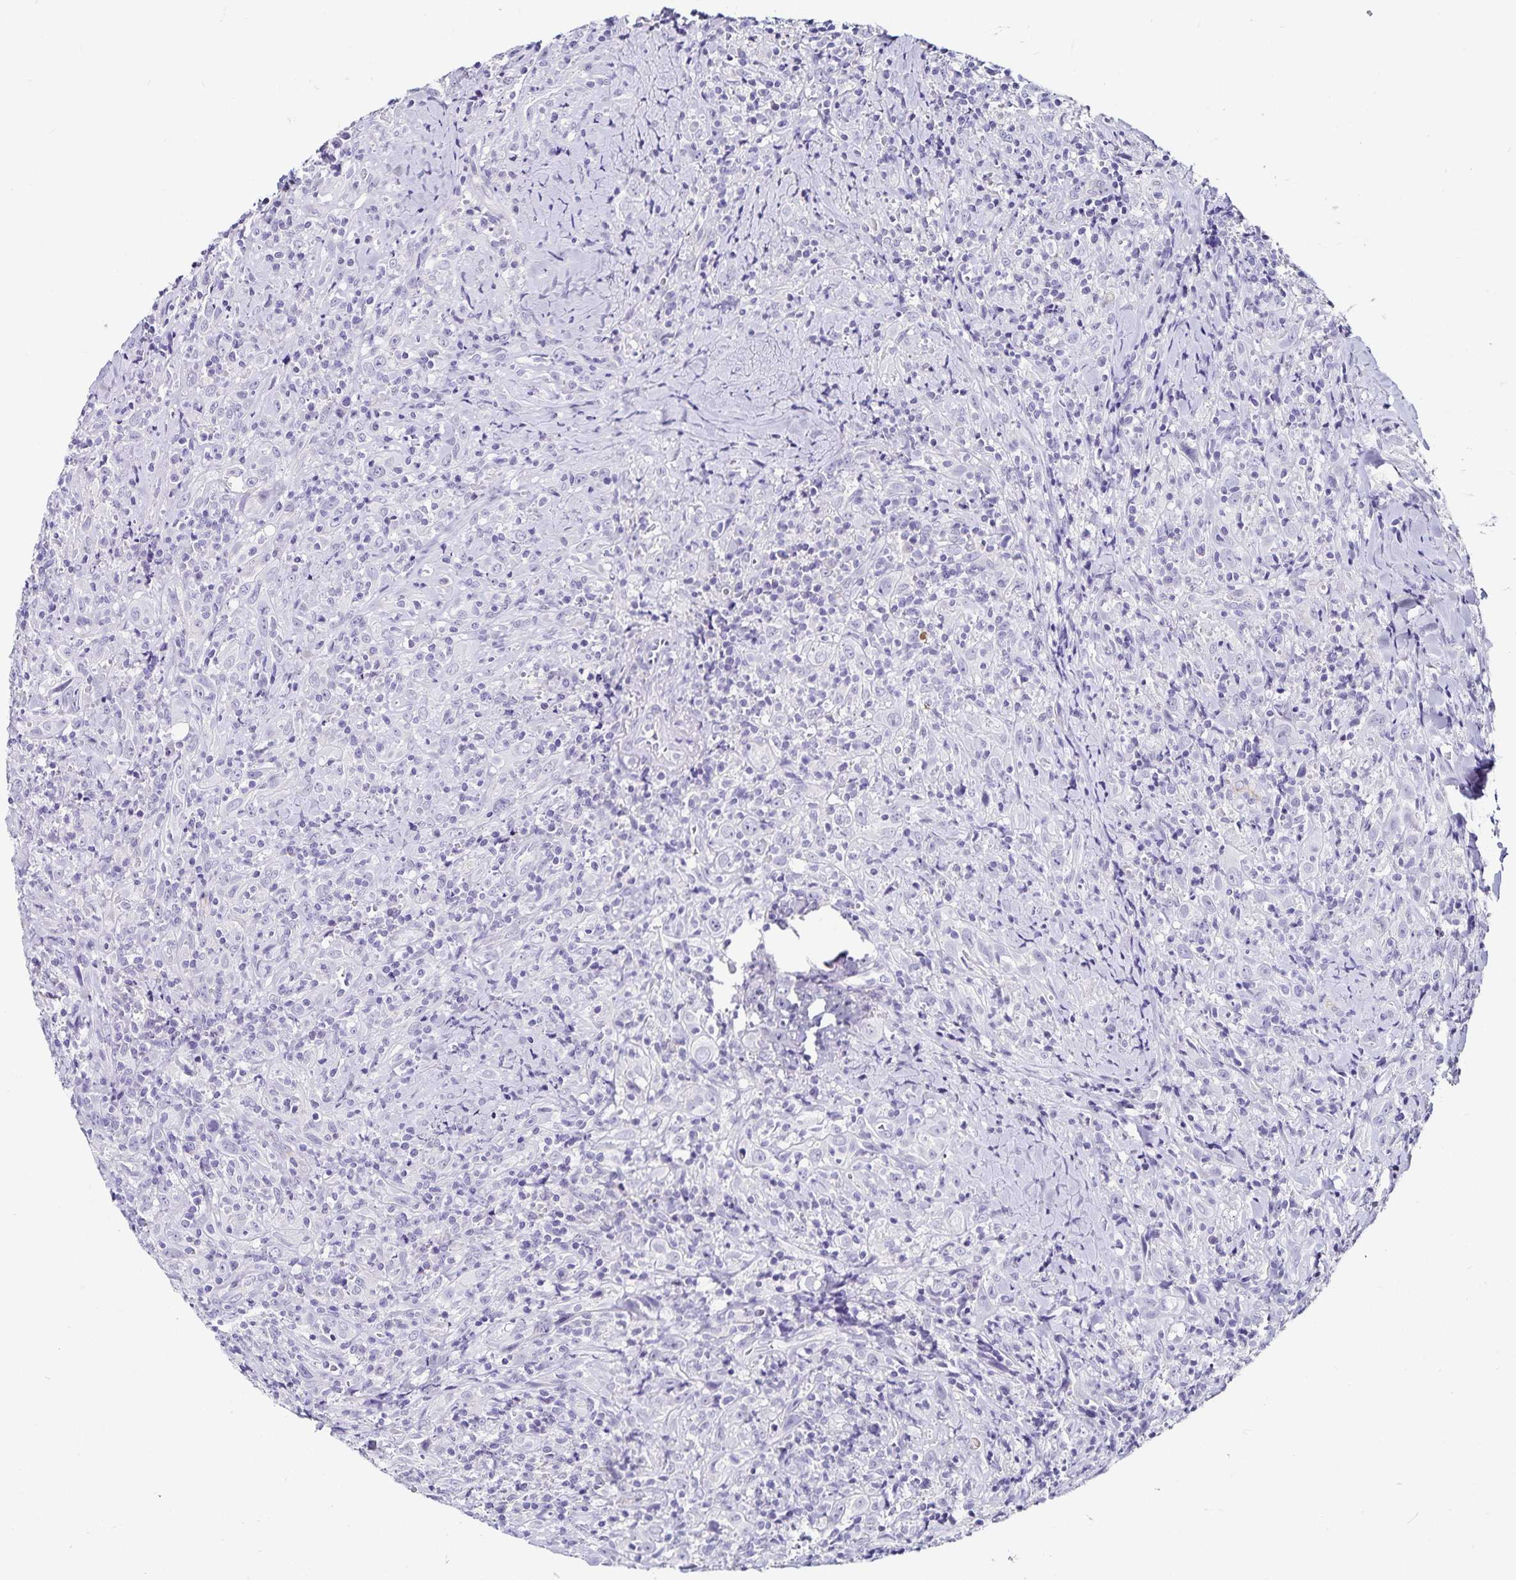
{"staining": {"intensity": "negative", "quantity": "none", "location": "none"}, "tissue": "head and neck cancer", "cell_type": "Tumor cells", "image_type": "cancer", "snomed": [{"axis": "morphology", "description": "Squamous cell carcinoma, NOS"}, {"axis": "topography", "description": "Head-Neck"}], "caption": "IHC of human head and neck squamous cell carcinoma shows no staining in tumor cells.", "gene": "TSPAN7", "patient": {"sex": "female", "age": 95}}